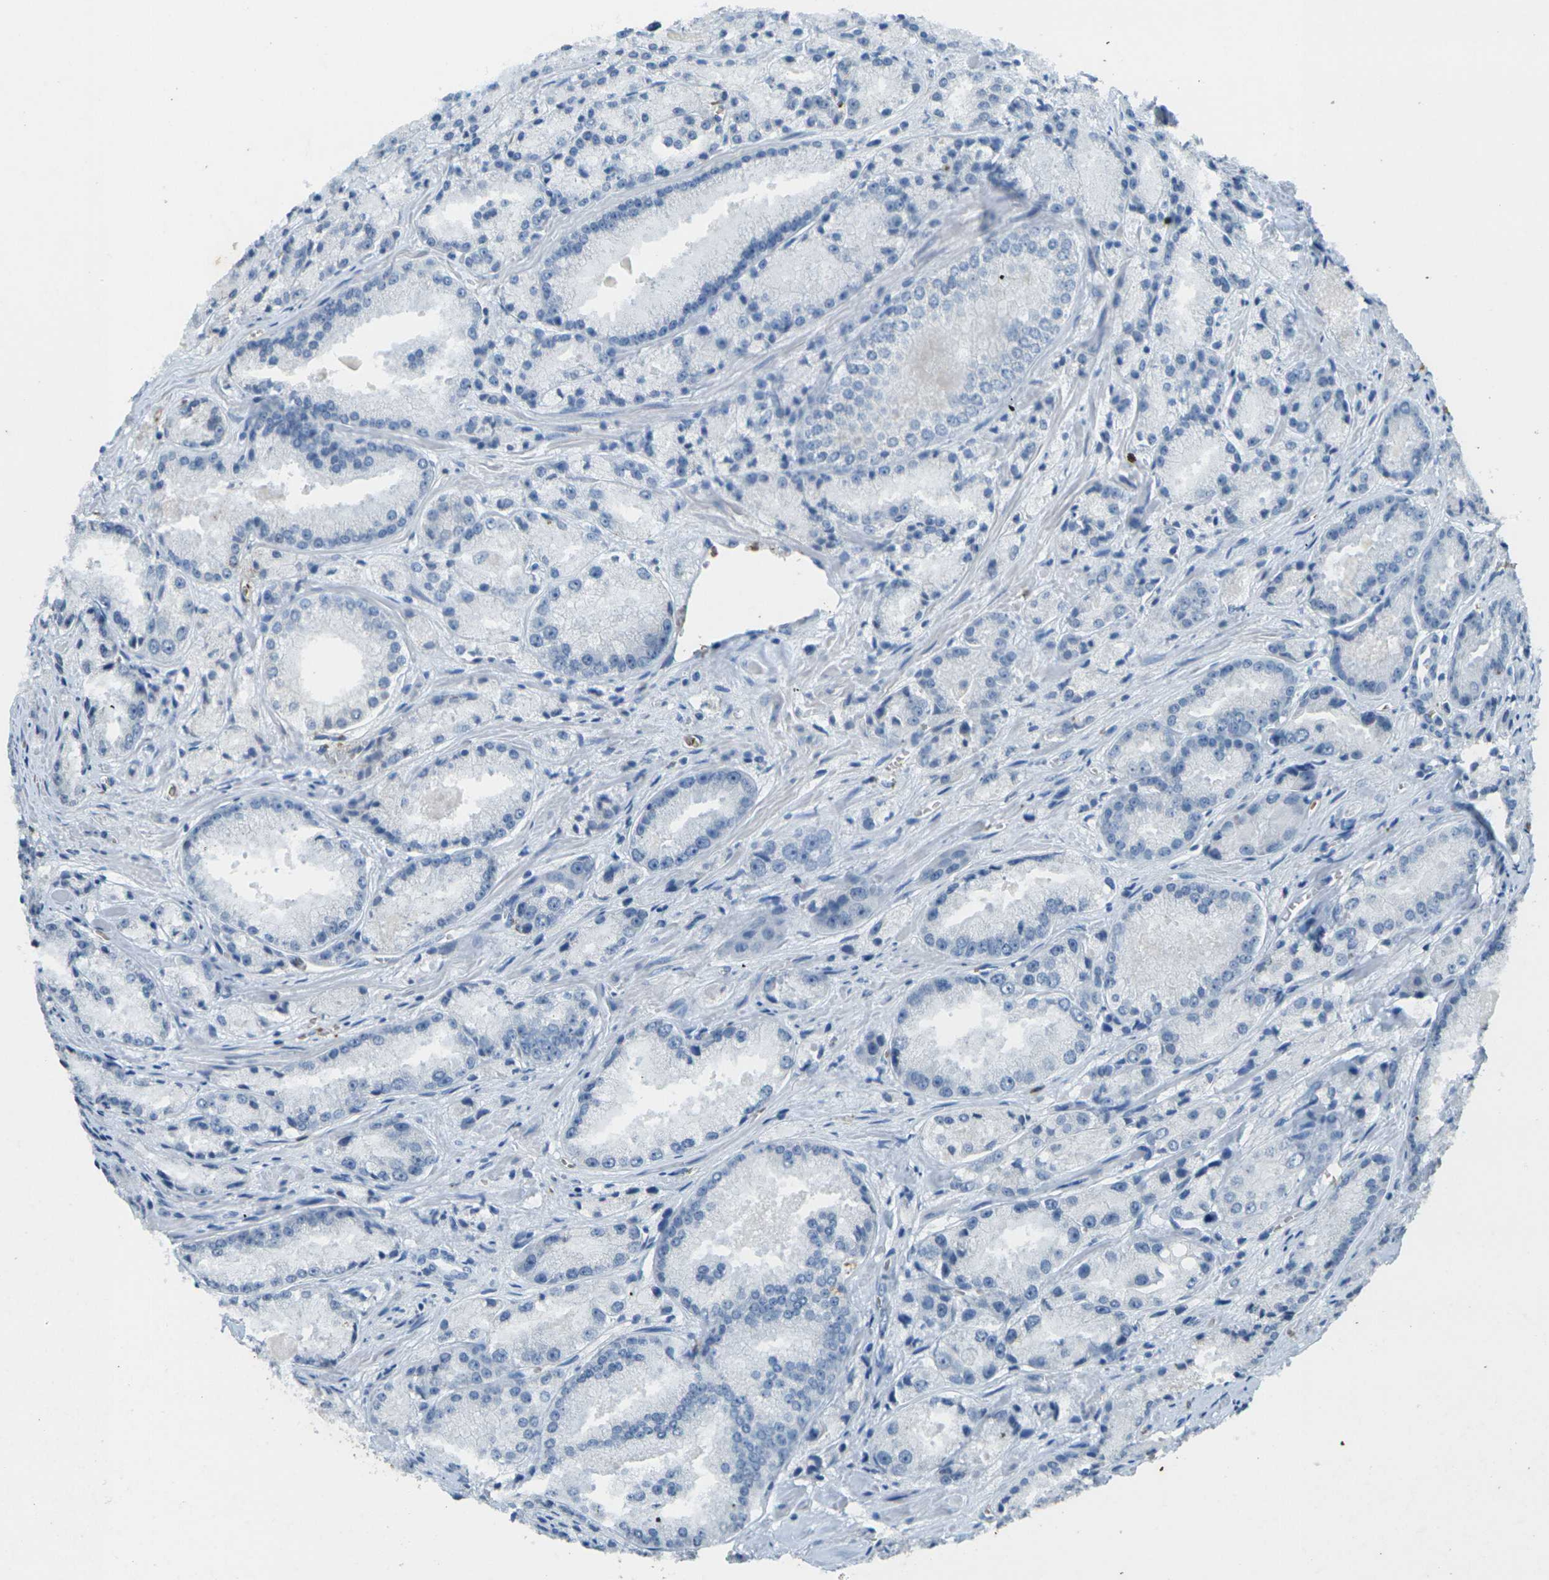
{"staining": {"intensity": "negative", "quantity": "none", "location": "none"}, "tissue": "prostate cancer", "cell_type": "Tumor cells", "image_type": "cancer", "snomed": [{"axis": "morphology", "description": "Adenocarcinoma, Low grade"}, {"axis": "topography", "description": "Prostate"}], "caption": "A high-resolution photomicrograph shows immunohistochemistry staining of prostate cancer (low-grade adenocarcinoma), which shows no significant positivity in tumor cells.", "gene": "HBB", "patient": {"sex": "male", "age": 64}}